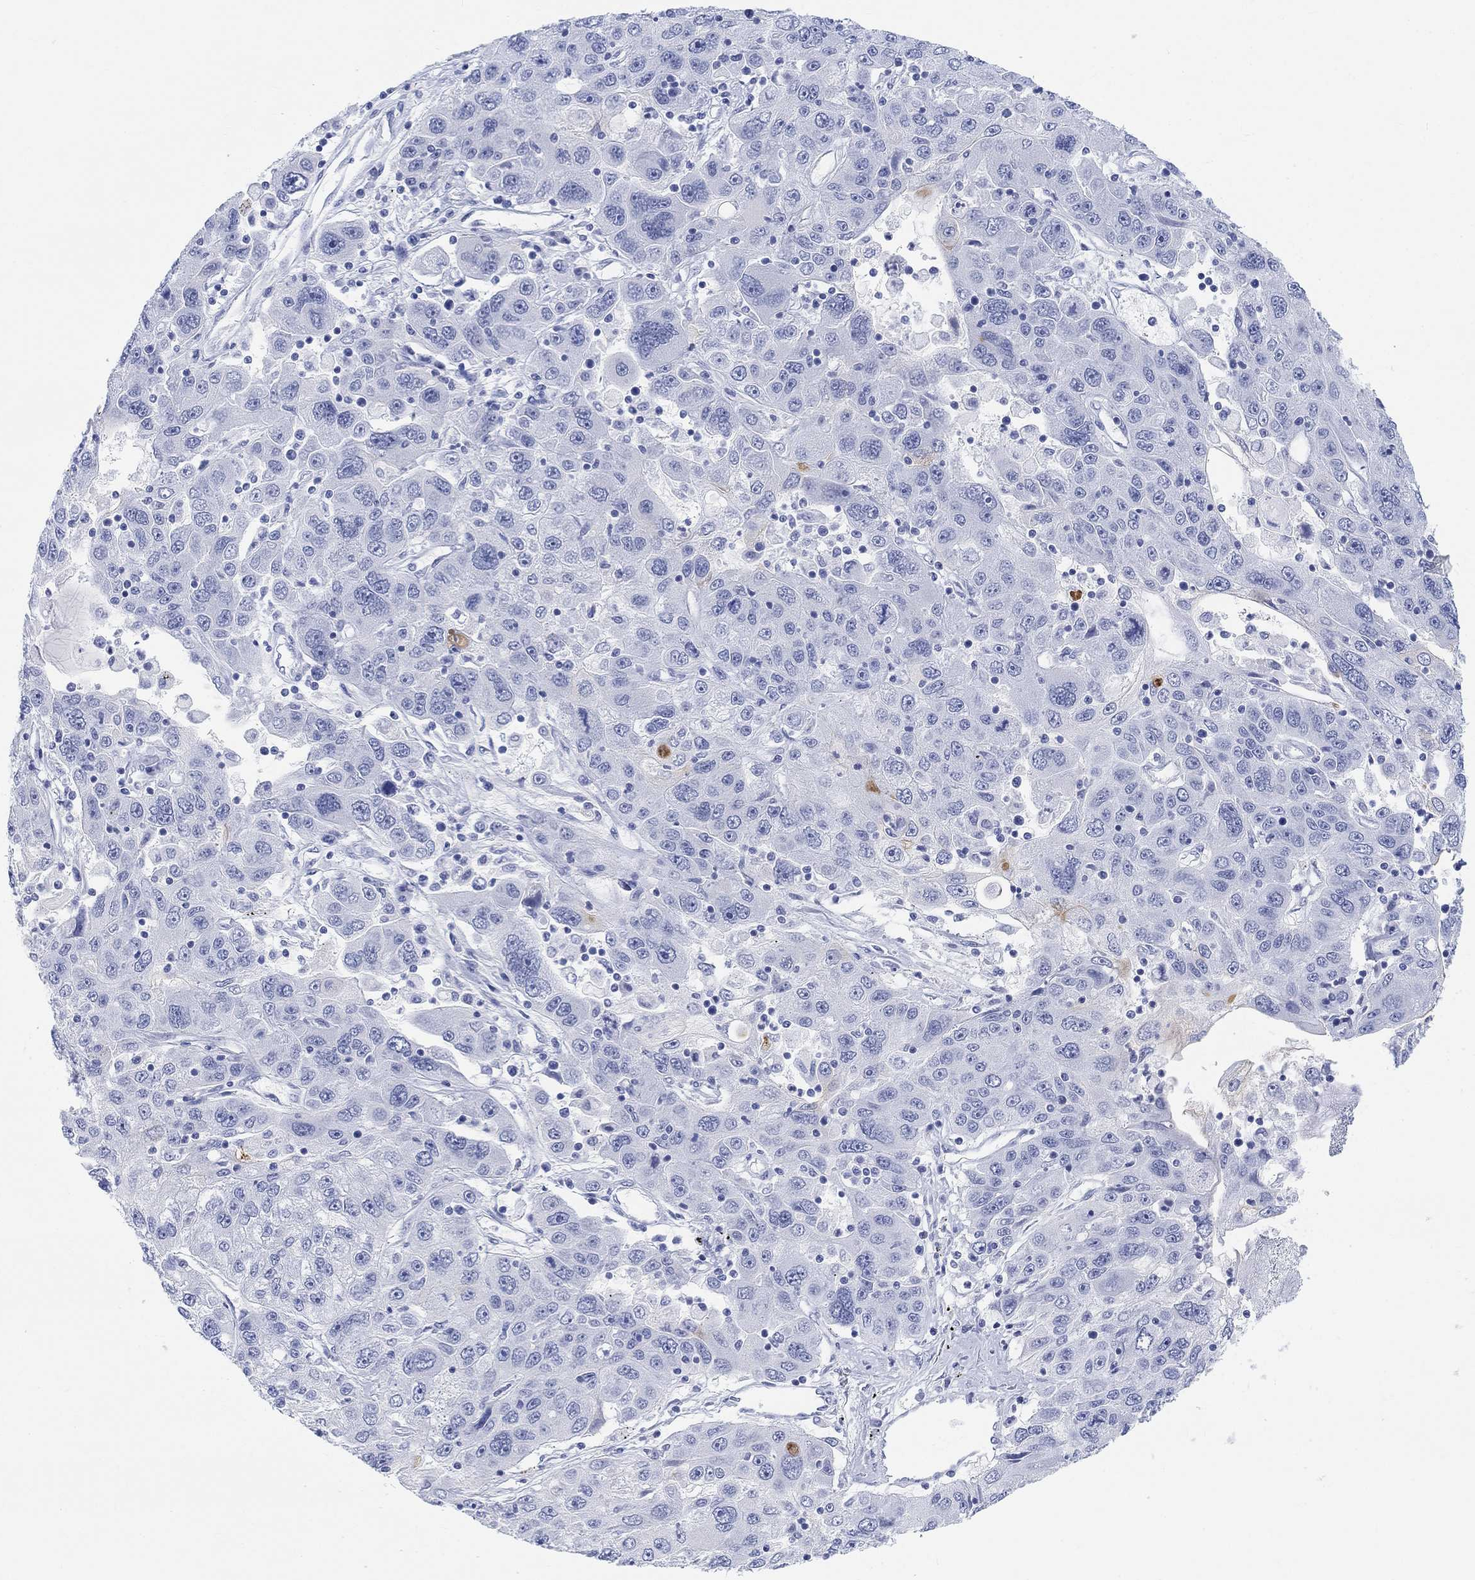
{"staining": {"intensity": "negative", "quantity": "none", "location": "none"}, "tissue": "stomach cancer", "cell_type": "Tumor cells", "image_type": "cancer", "snomed": [{"axis": "morphology", "description": "Adenocarcinoma, NOS"}, {"axis": "topography", "description": "Stomach"}], "caption": "This image is of stomach cancer stained with immunohistochemistry to label a protein in brown with the nuclei are counter-stained blue. There is no staining in tumor cells.", "gene": "XIRP2", "patient": {"sex": "male", "age": 56}}